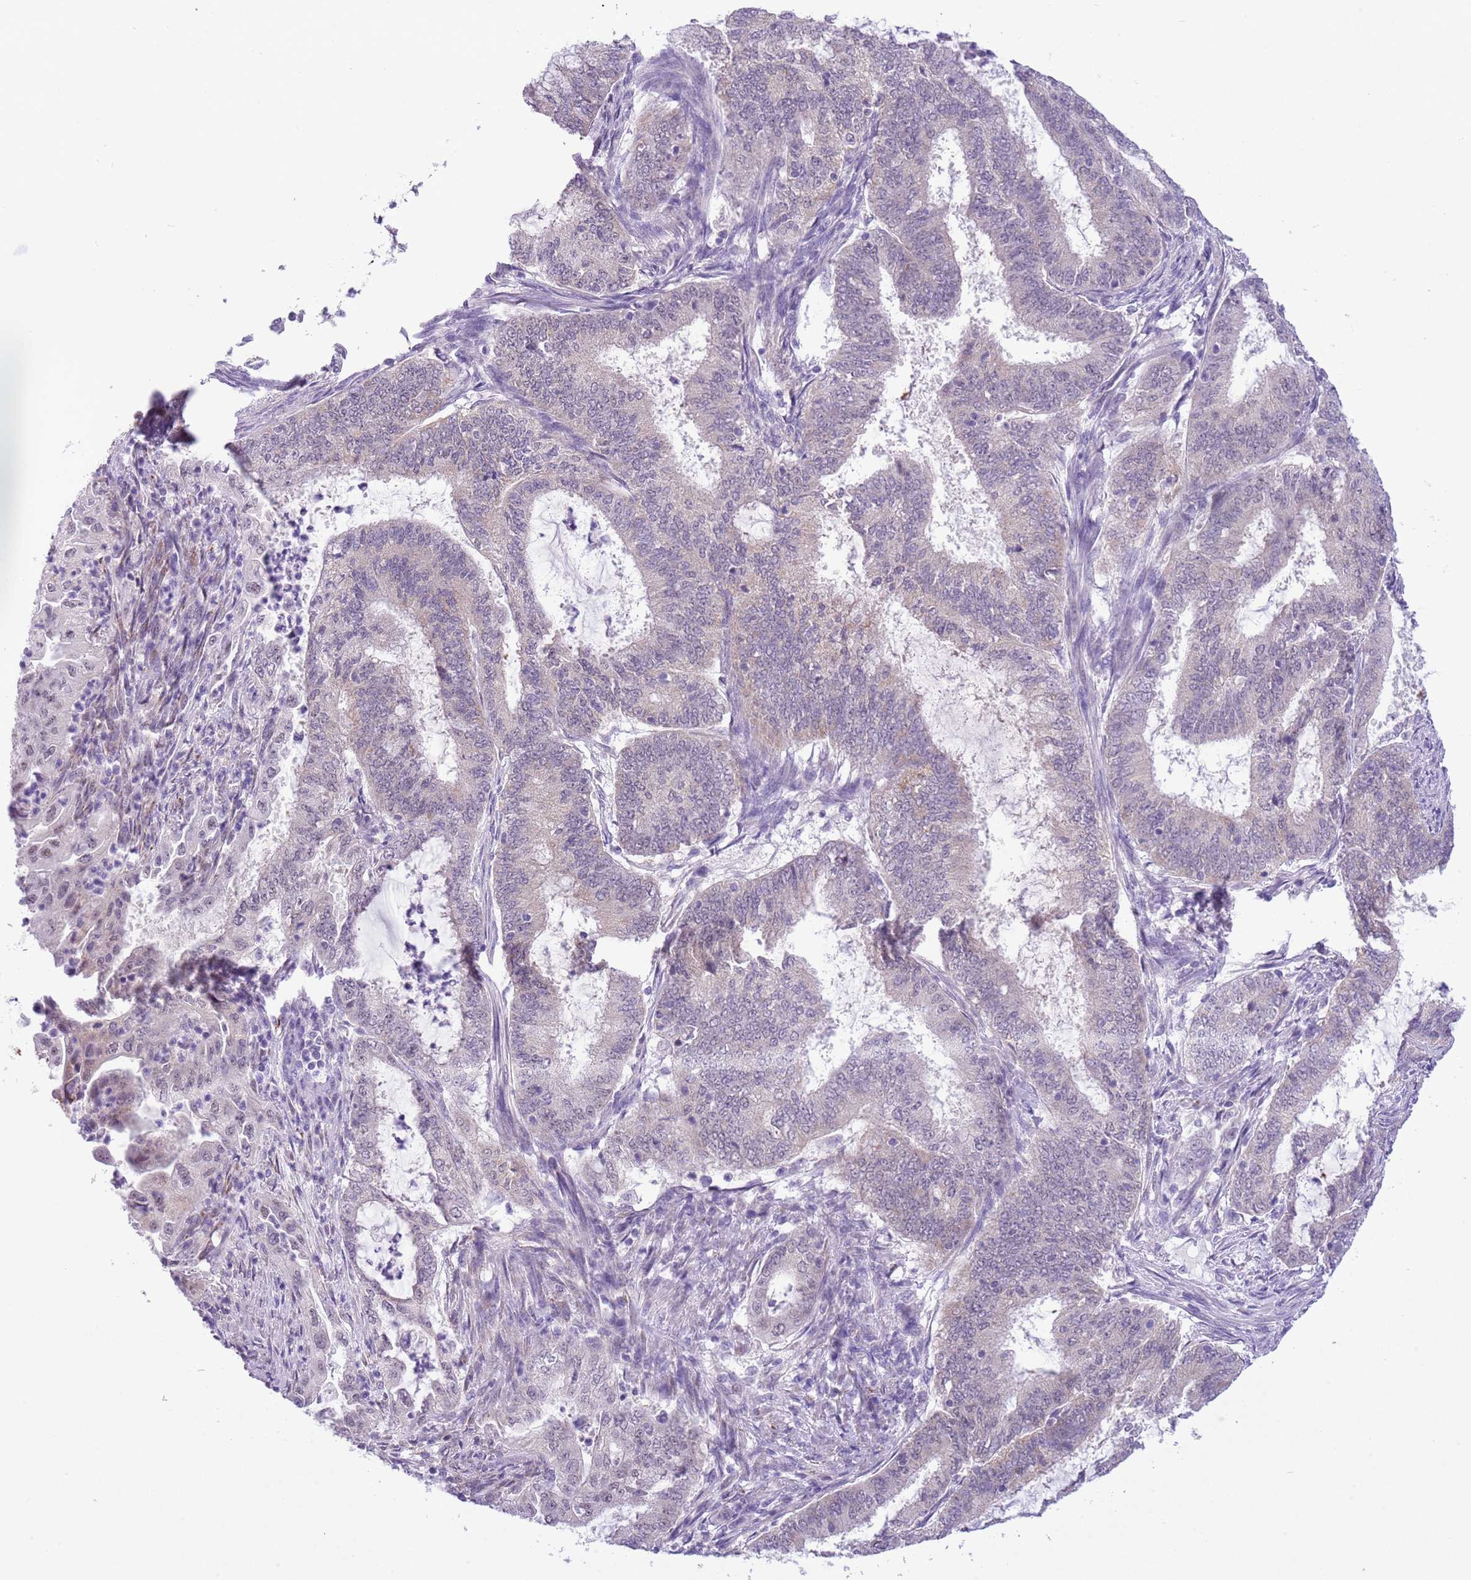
{"staining": {"intensity": "negative", "quantity": "none", "location": "none"}, "tissue": "endometrial cancer", "cell_type": "Tumor cells", "image_type": "cancer", "snomed": [{"axis": "morphology", "description": "Adenocarcinoma, NOS"}, {"axis": "topography", "description": "Endometrium"}], "caption": "DAB (3,3'-diaminobenzidine) immunohistochemical staining of adenocarcinoma (endometrial) displays no significant positivity in tumor cells.", "gene": "FAM120C", "patient": {"sex": "female", "age": 51}}